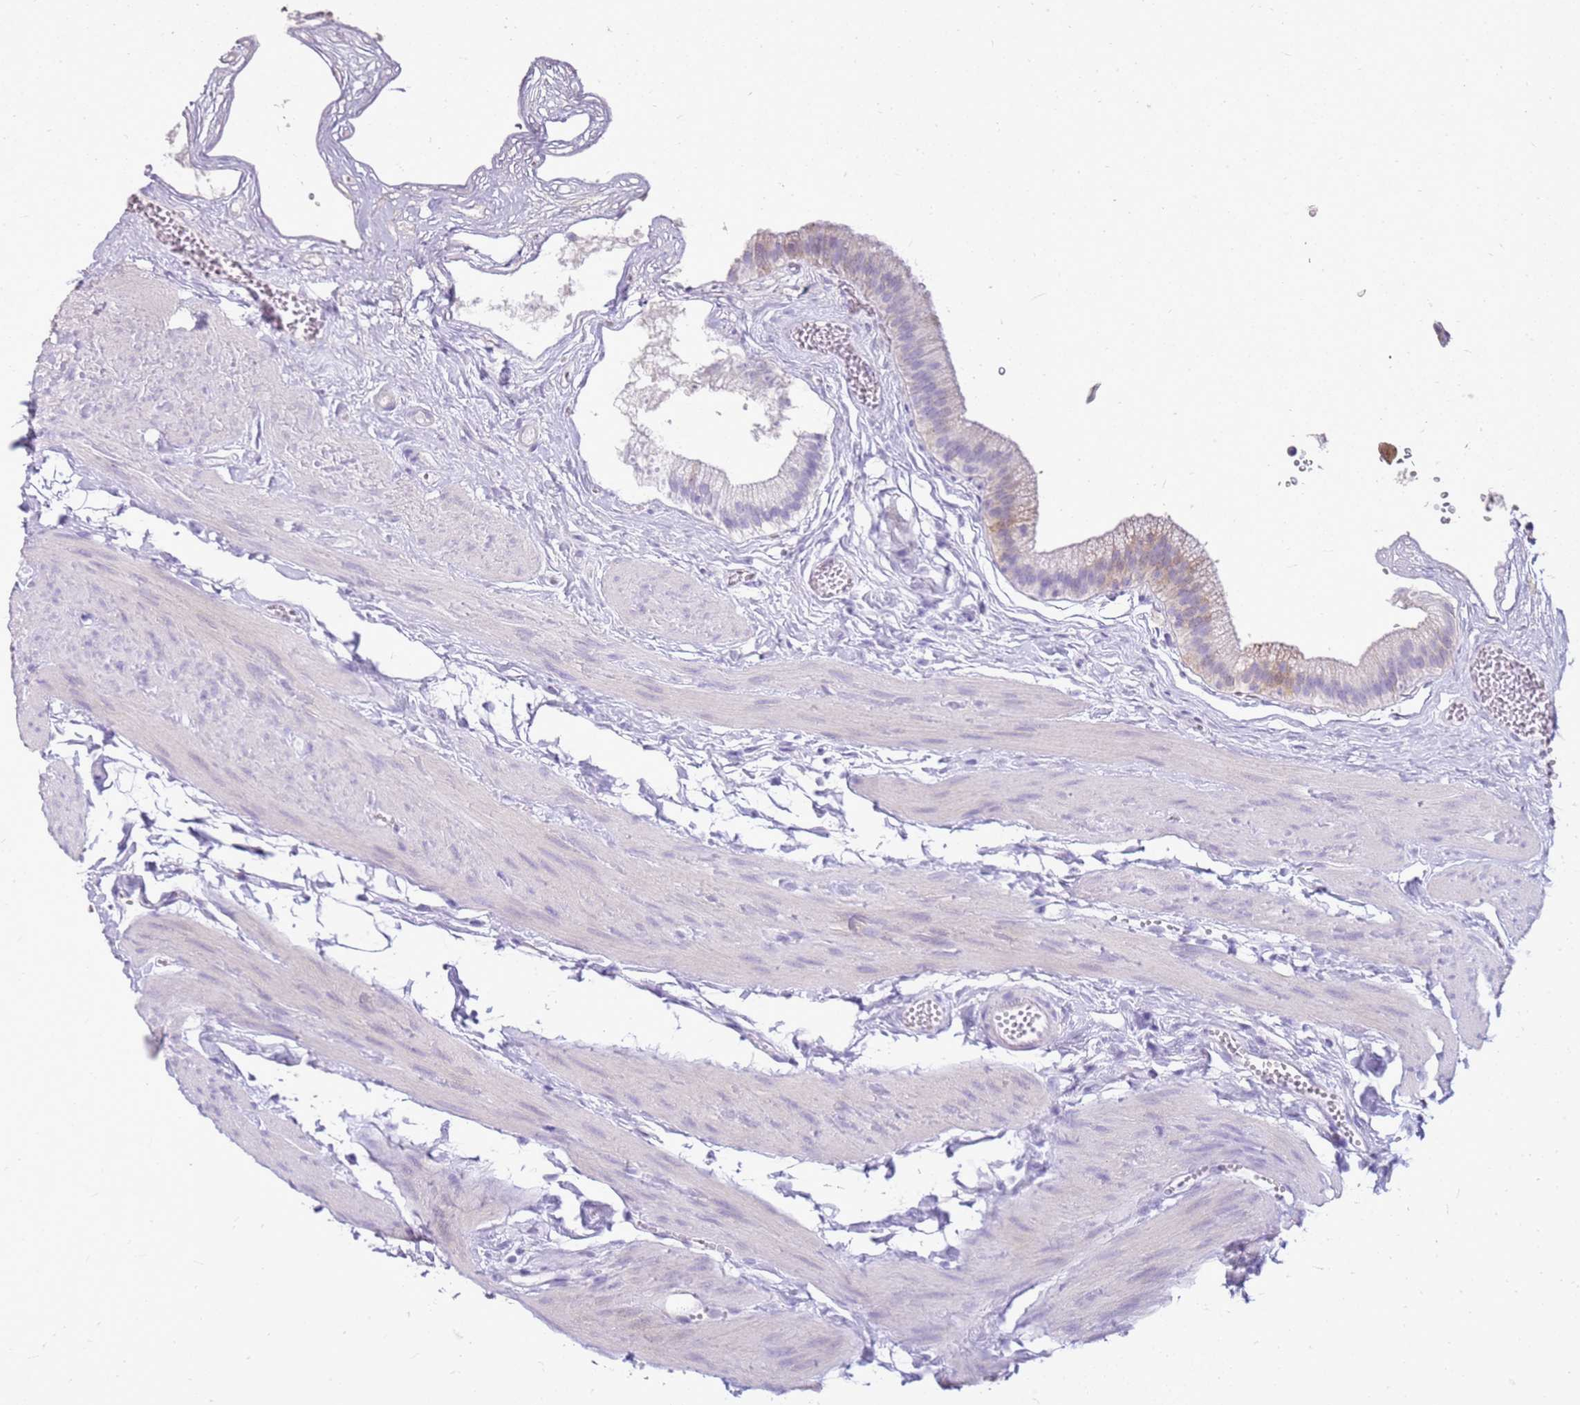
{"staining": {"intensity": "weak", "quantity": "<25%", "location": "cytoplasmic/membranous"}, "tissue": "gallbladder", "cell_type": "Glandular cells", "image_type": "normal", "snomed": [{"axis": "morphology", "description": "Normal tissue, NOS"}, {"axis": "topography", "description": "Gallbladder"}], "caption": "This is an immunohistochemistry micrograph of normal human gallbladder. There is no positivity in glandular cells.", "gene": "SULT1E1", "patient": {"sex": "female", "age": 54}}